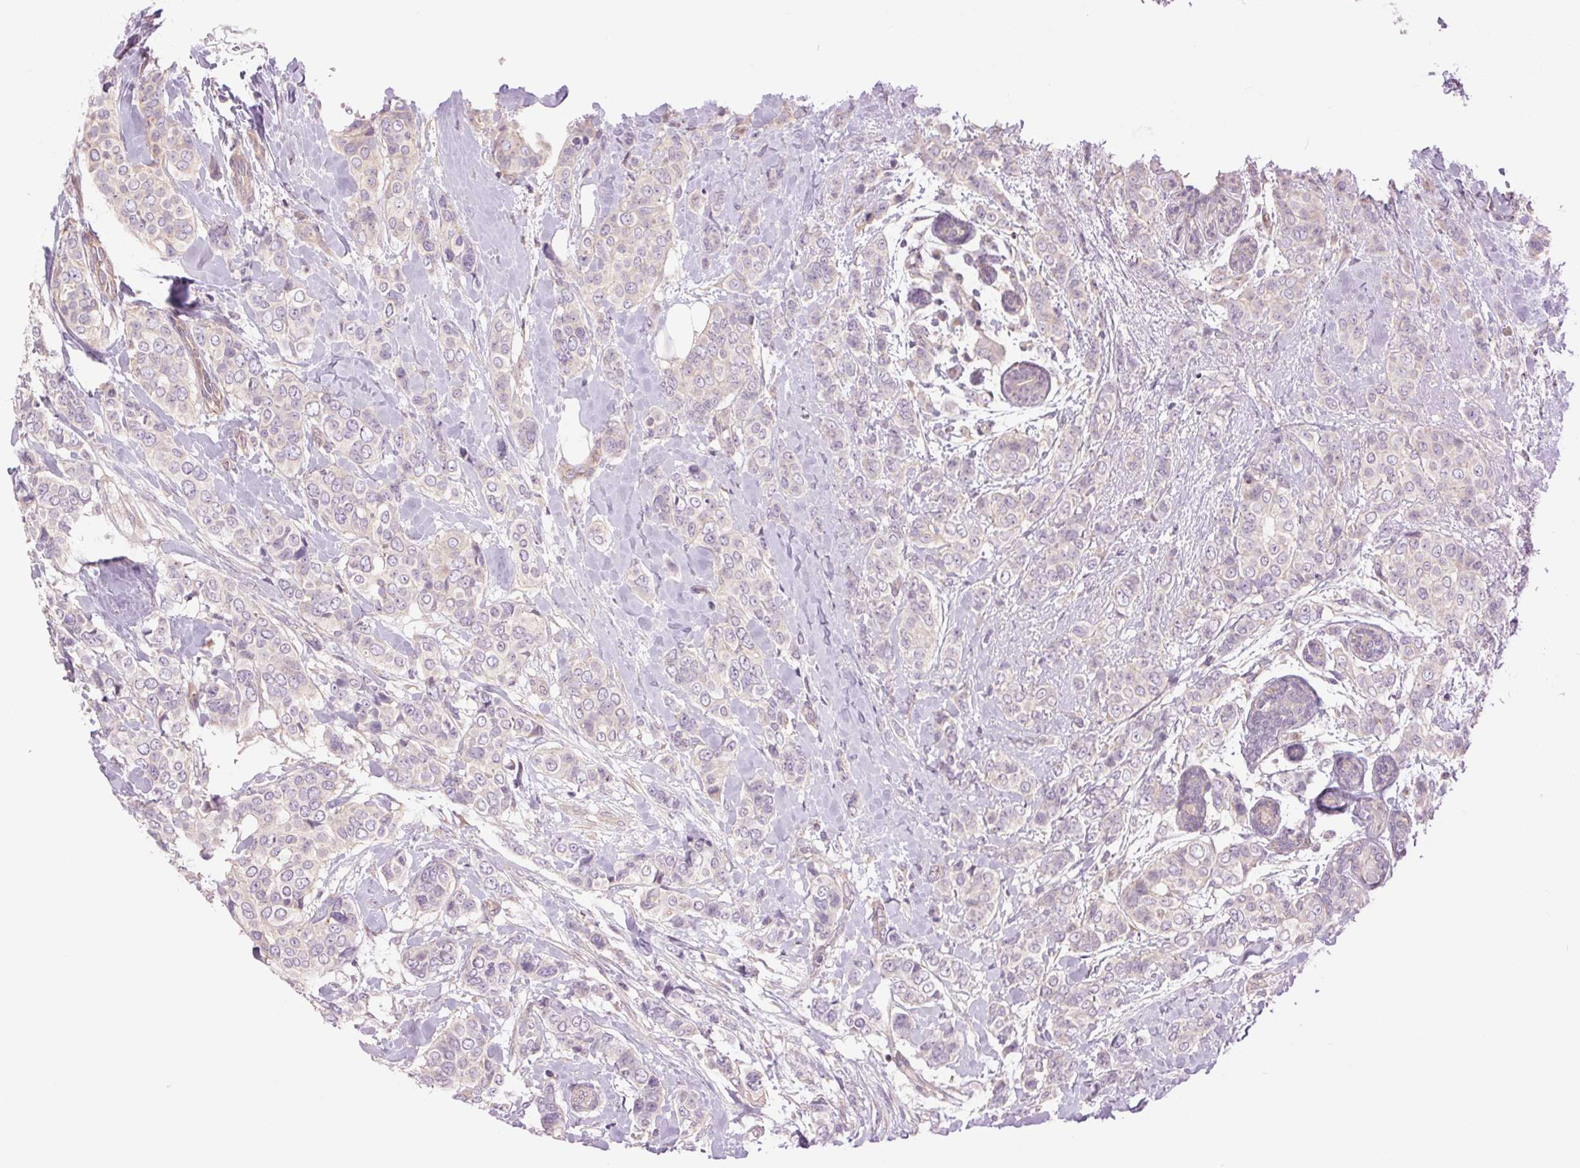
{"staining": {"intensity": "negative", "quantity": "none", "location": "none"}, "tissue": "breast cancer", "cell_type": "Tumor cells", "image_type": "cancer", "snomed": [{"axis": "morphology", "description": "Lobular carcinoma"}, {"axis": "topography", "description": "Breast"}], "caption": "Immunohistochemical staining of breast cancer exhibits no significant staining in tumor cells.", "gene": "CTNNA3", "patient": {"sex": "female", "age": 51}}